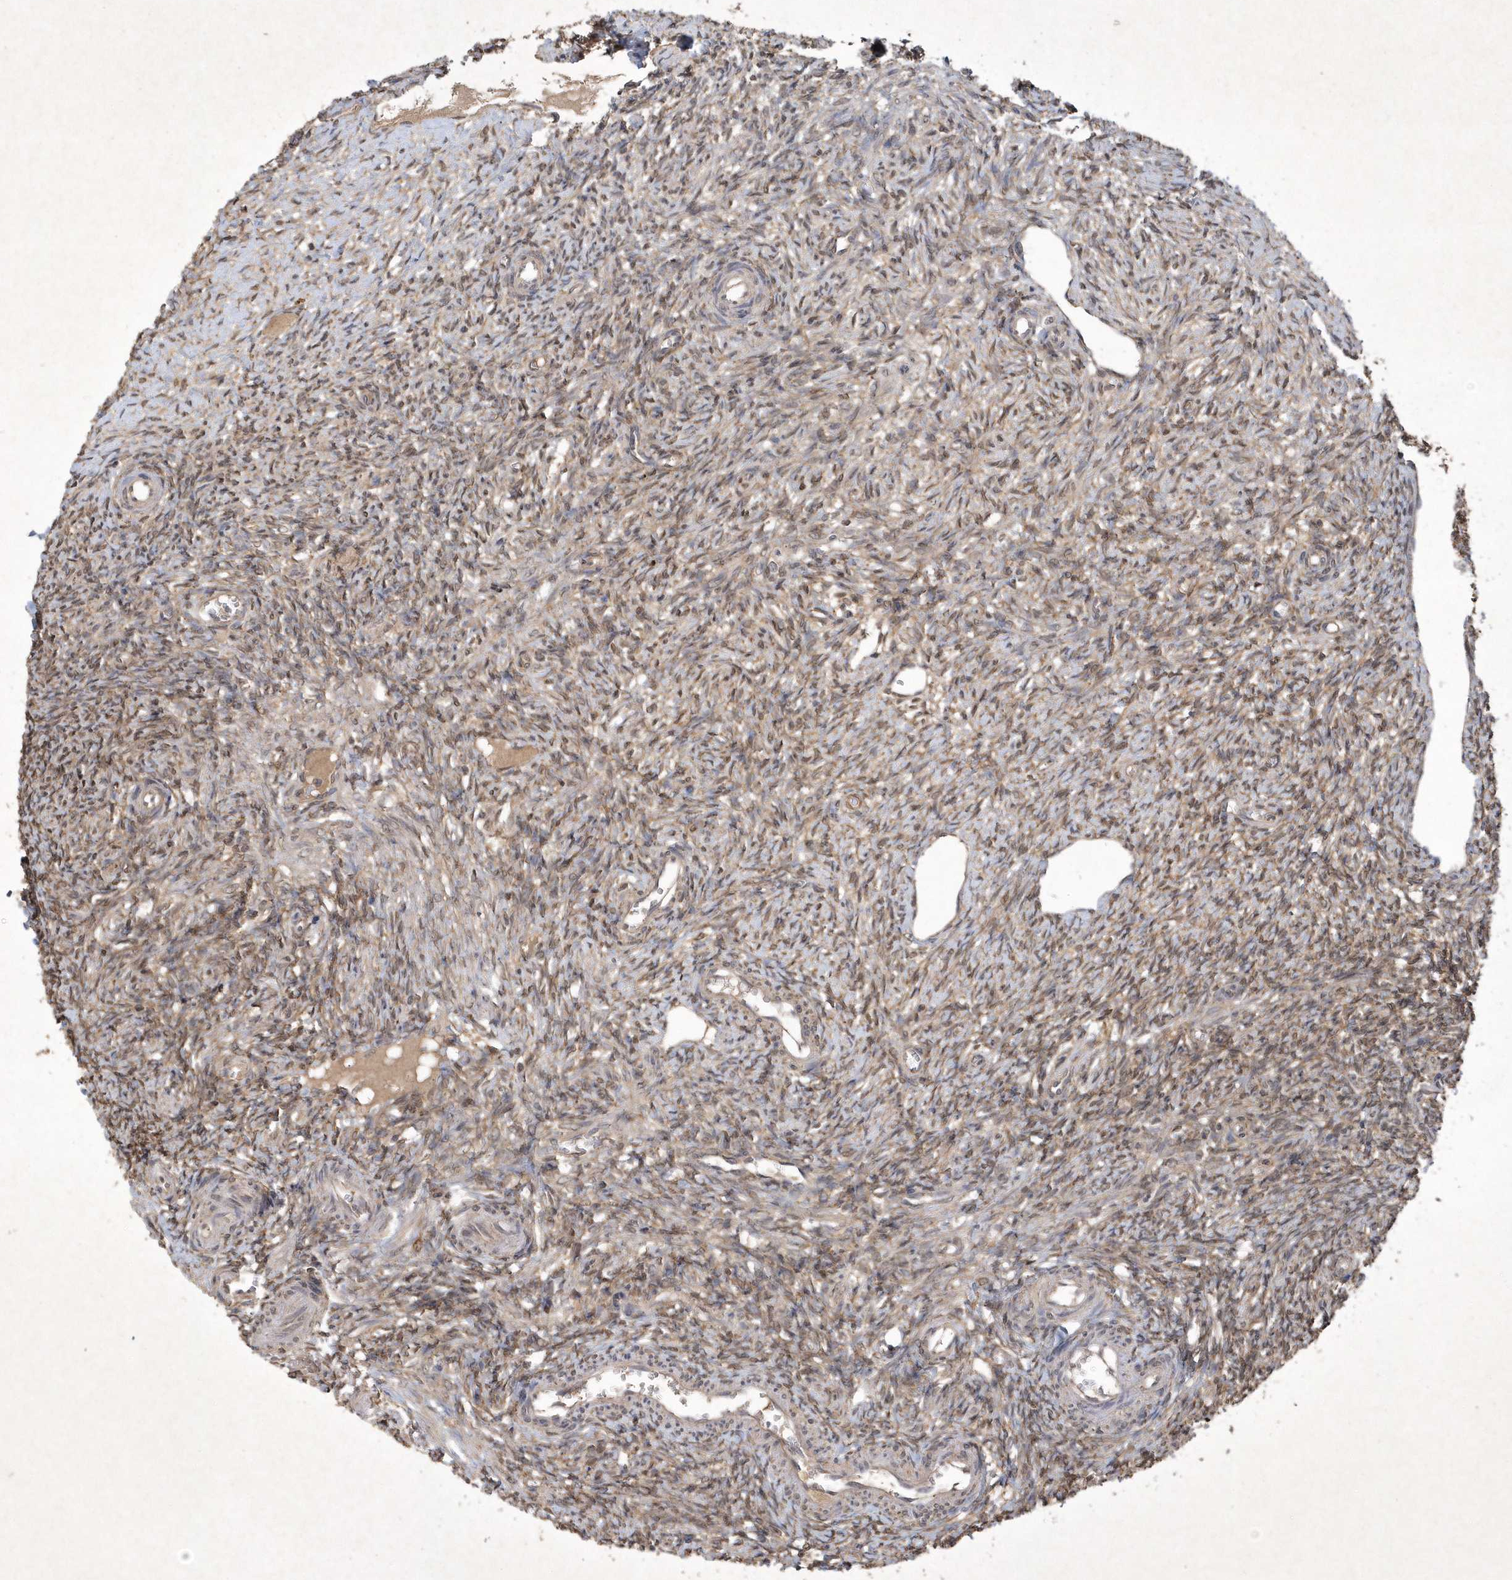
{"staining": {"intensity": "moderate", "quantity": ">75%", "location": "cytoplasmic/membranous"}, "tissue": "ovary", "cell_type": "Follicle cells", "image_type": "normal", "snomed": [{"axis": "morphology", "description": "Normal tissue, NOS"}, {"axis": "topography", "description": "Ovary"}], "caption": "A brown stain highlights moderate cytoplasmic/membranous staining of a protein in follicle cells of normal ovary.", "gene": "AKR7A2", "patient": {"sex": "female", "age": 27}}